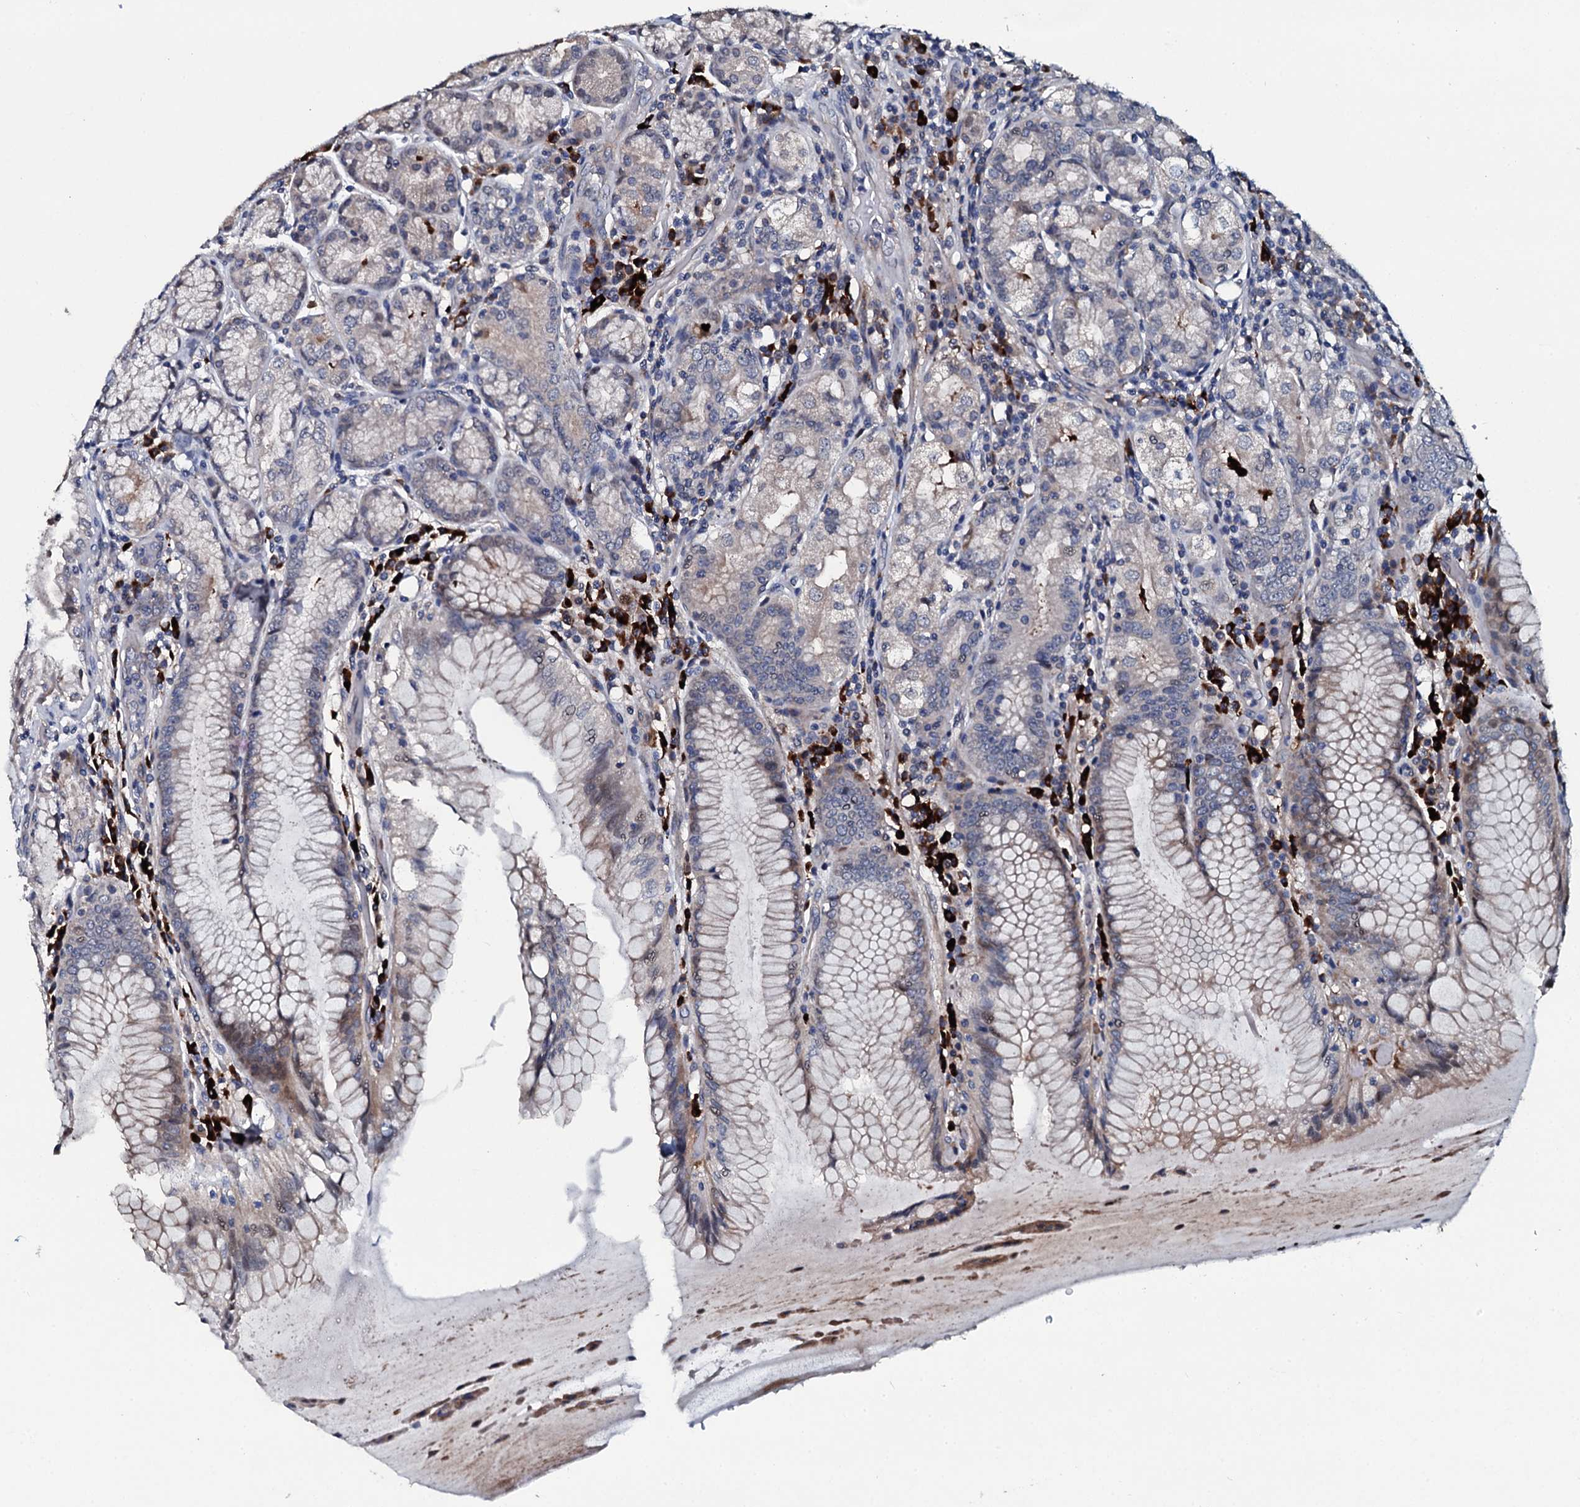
{"staining": {"intensity": "moderate", "quantity": "<25%", "location": "cytoplasmic/membranous"}, "tissue": "stomach", "cell_type": "Glandular cells", "image_type": "normal", "snomed": [{"axis": "morphology", "description": "Normal tissue, NOS"}, {"axis": "topography", "description": "Stomach, upper"}, {"axis": "topography", "description": "Stomach, lower"}], "caption": "Immunohistochemistry (IHC) image of normal stomach: stomach stained using immunohistochemistry (IHC) demonstrates low levels of moderate protein expression localized specifically in the cytoplasmic/membranous of glandular cells, appearing as a cytoplasmic/membranous brown color.", "gene": "IL12B", "patient": {"sex": "female", "age": 76}}